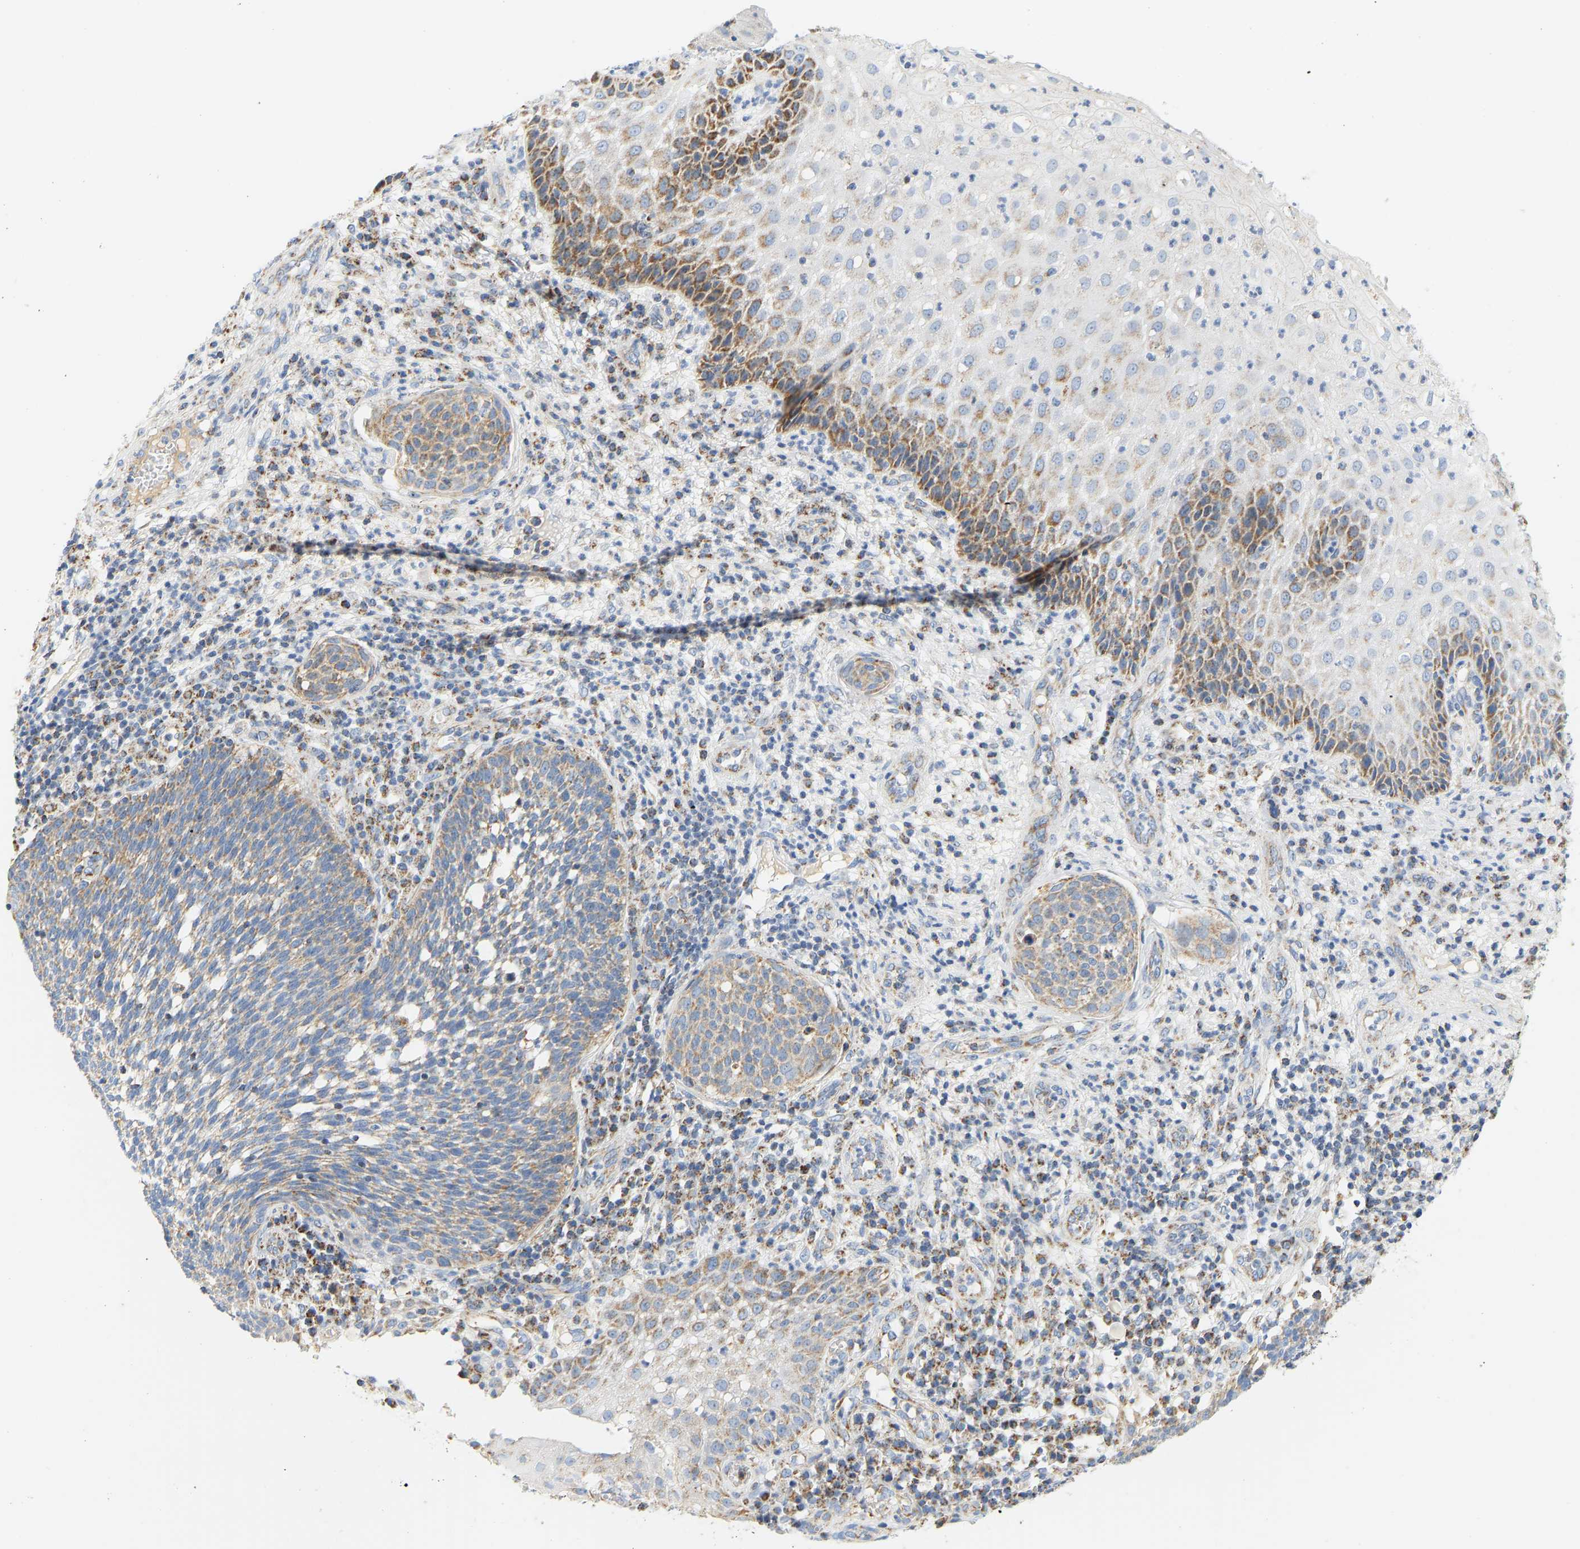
{"staining": {"intensity": "moderate", "quantity": "<25%", "location": "cytoplasmic/membranous"}, "tissue": "cervical cancer", "cell_type": "Tumor cells", "image_type": "cancer", "snomed": [{"axis": "morphology", "description": "Squamous cell carcinoma, NOS"}, {"axis": "topography", "description": "Cervix"}], "caption": "Tumor cells reveal low levels of moderate cytoplasmic/membranous staining in approximately <25% of cells in human squamous cell carcinoma (cervical).", "gene": "GRPEL2", "patient": {"sex": "female", "age": 34}}